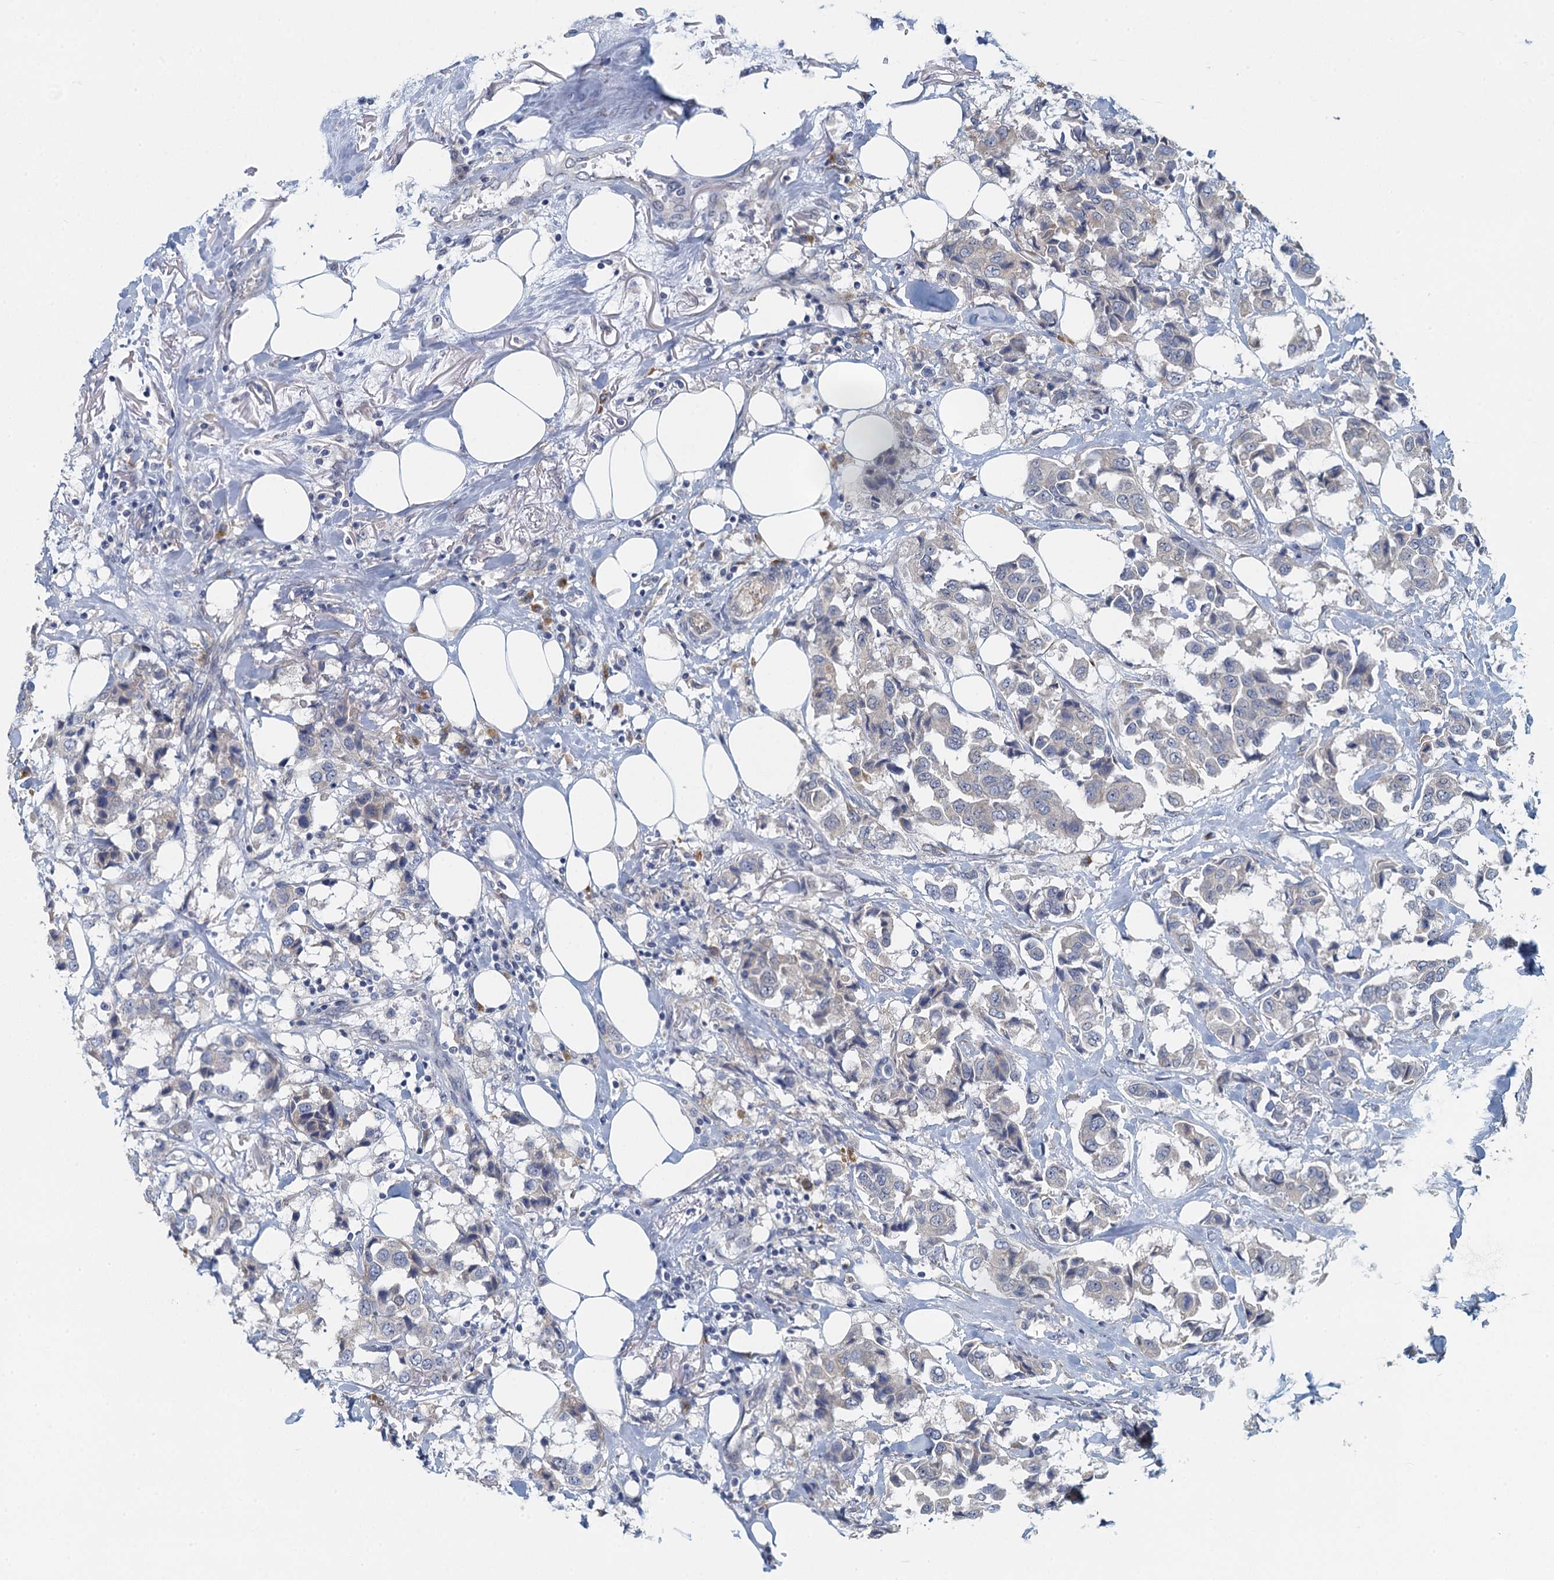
{"staining": {"intensity": "negative", "quantity": "none", "location": "none"}, "tissue": "breast cancer", "cell_type": "Tumor cells", "image_type": "cancer", "snomed": [{"axis": "morphology", "description": "Duct carcinoma"}, {"axis": "topography", "description": "Breast"}], "caption": "DAB immunohistochemical staining of breast cancer demonstrates no significant positivity in tumor cells. (DAB immunohistochemistry with hematoxylin counter stain).", "gene": "ALG2", "patient": {"sex": "female", "age": 80}}